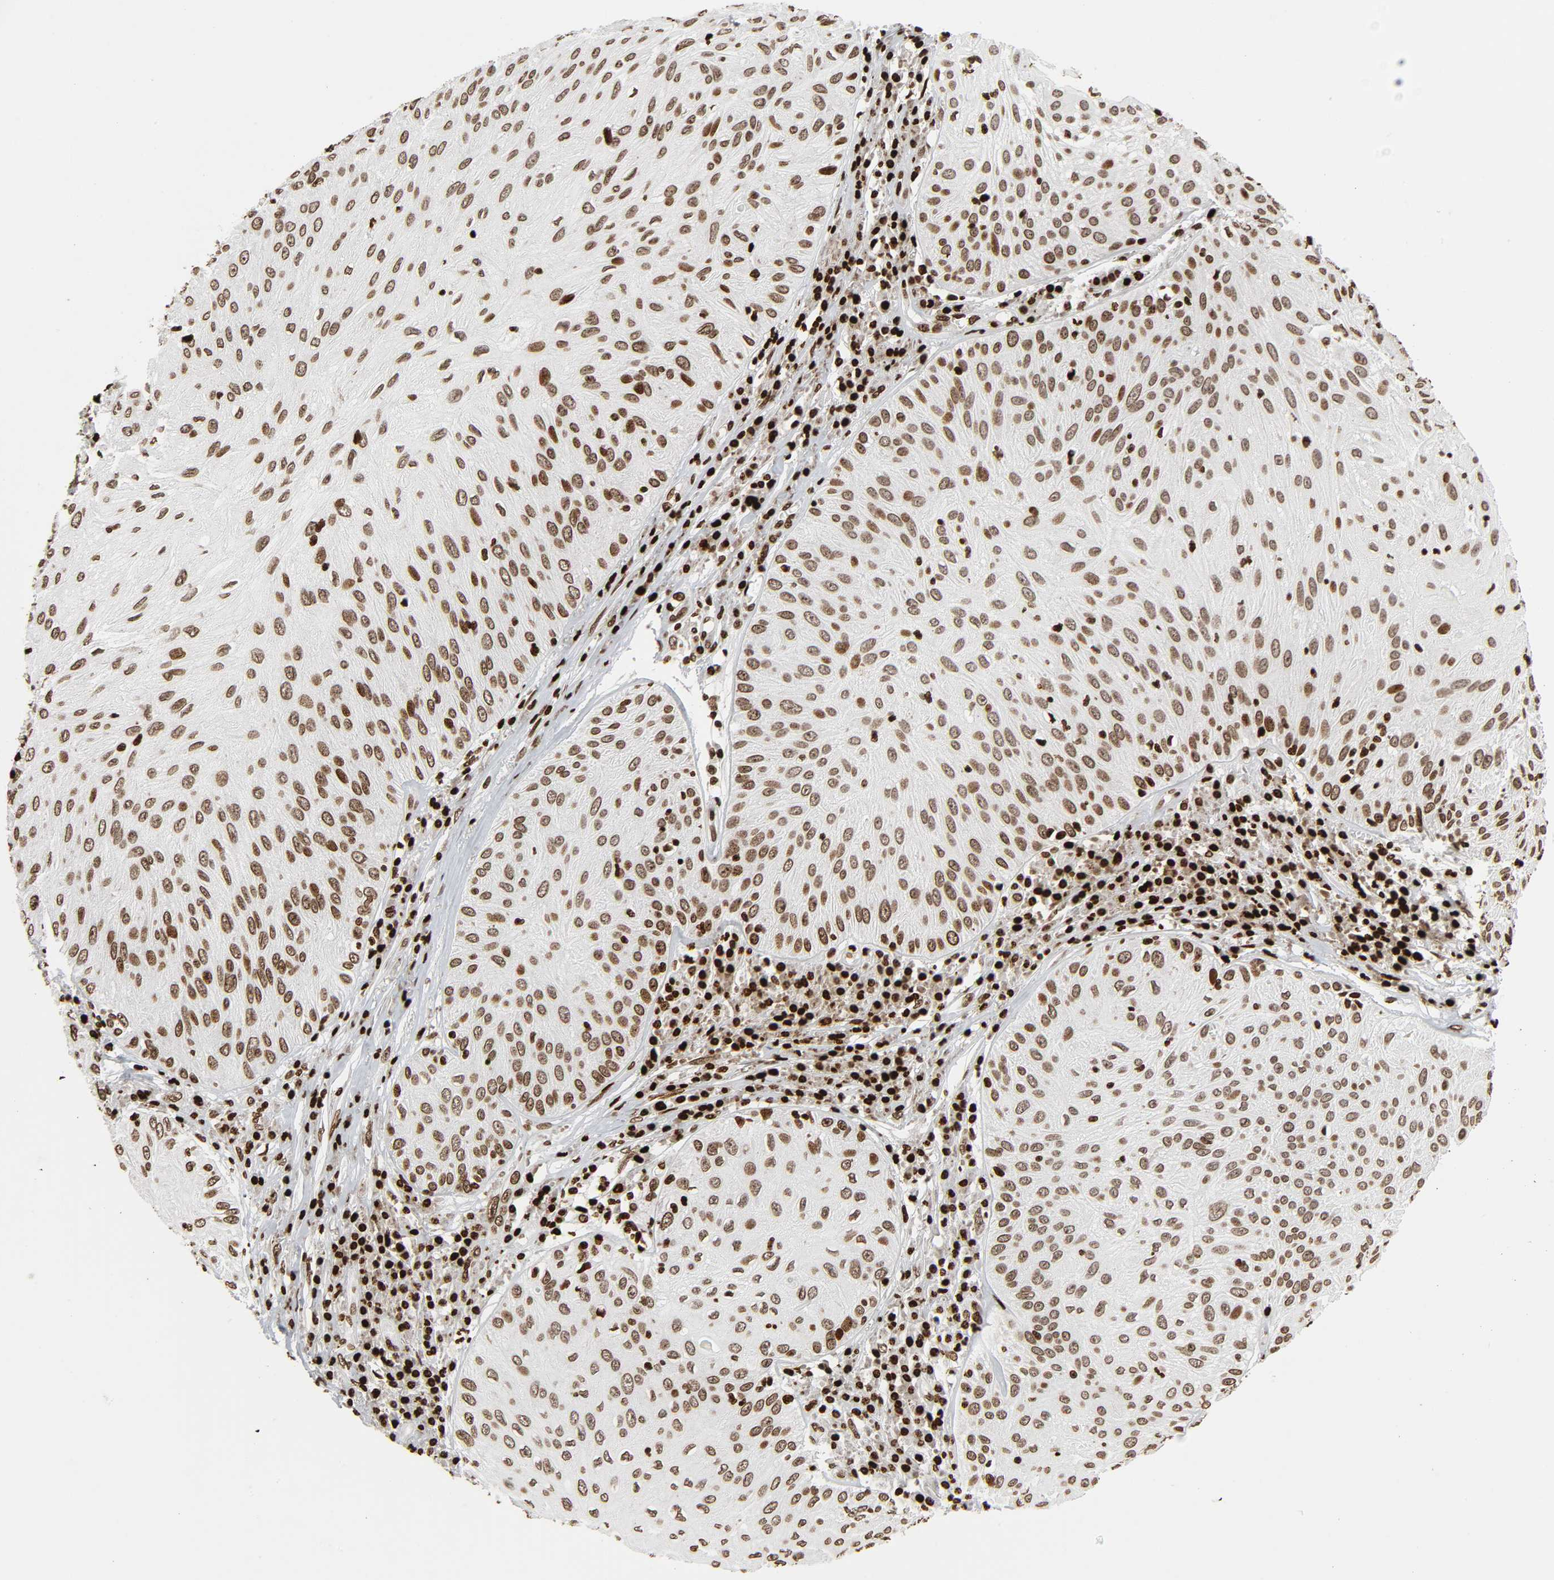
{"staining": {"intensity": "moderate", "quantity": ">75%", "location": "nuclear"}, "tissue": "skin cancer", "cell_type": "Tumor cells", "image_type": "cancer", "snomed": [{"axis": "morphology", "description": "Squamous cell carcinoma, NOS"}, {"axis": "topography", "description": "Skin"}], "caption": "Protein staining of skin squamous cell carcinoma tissue displays moderate nuclear staining in approximately >75% of tumor cells.", "gene": "RXRA", "patient": {"sex": "male", "age": 65}}